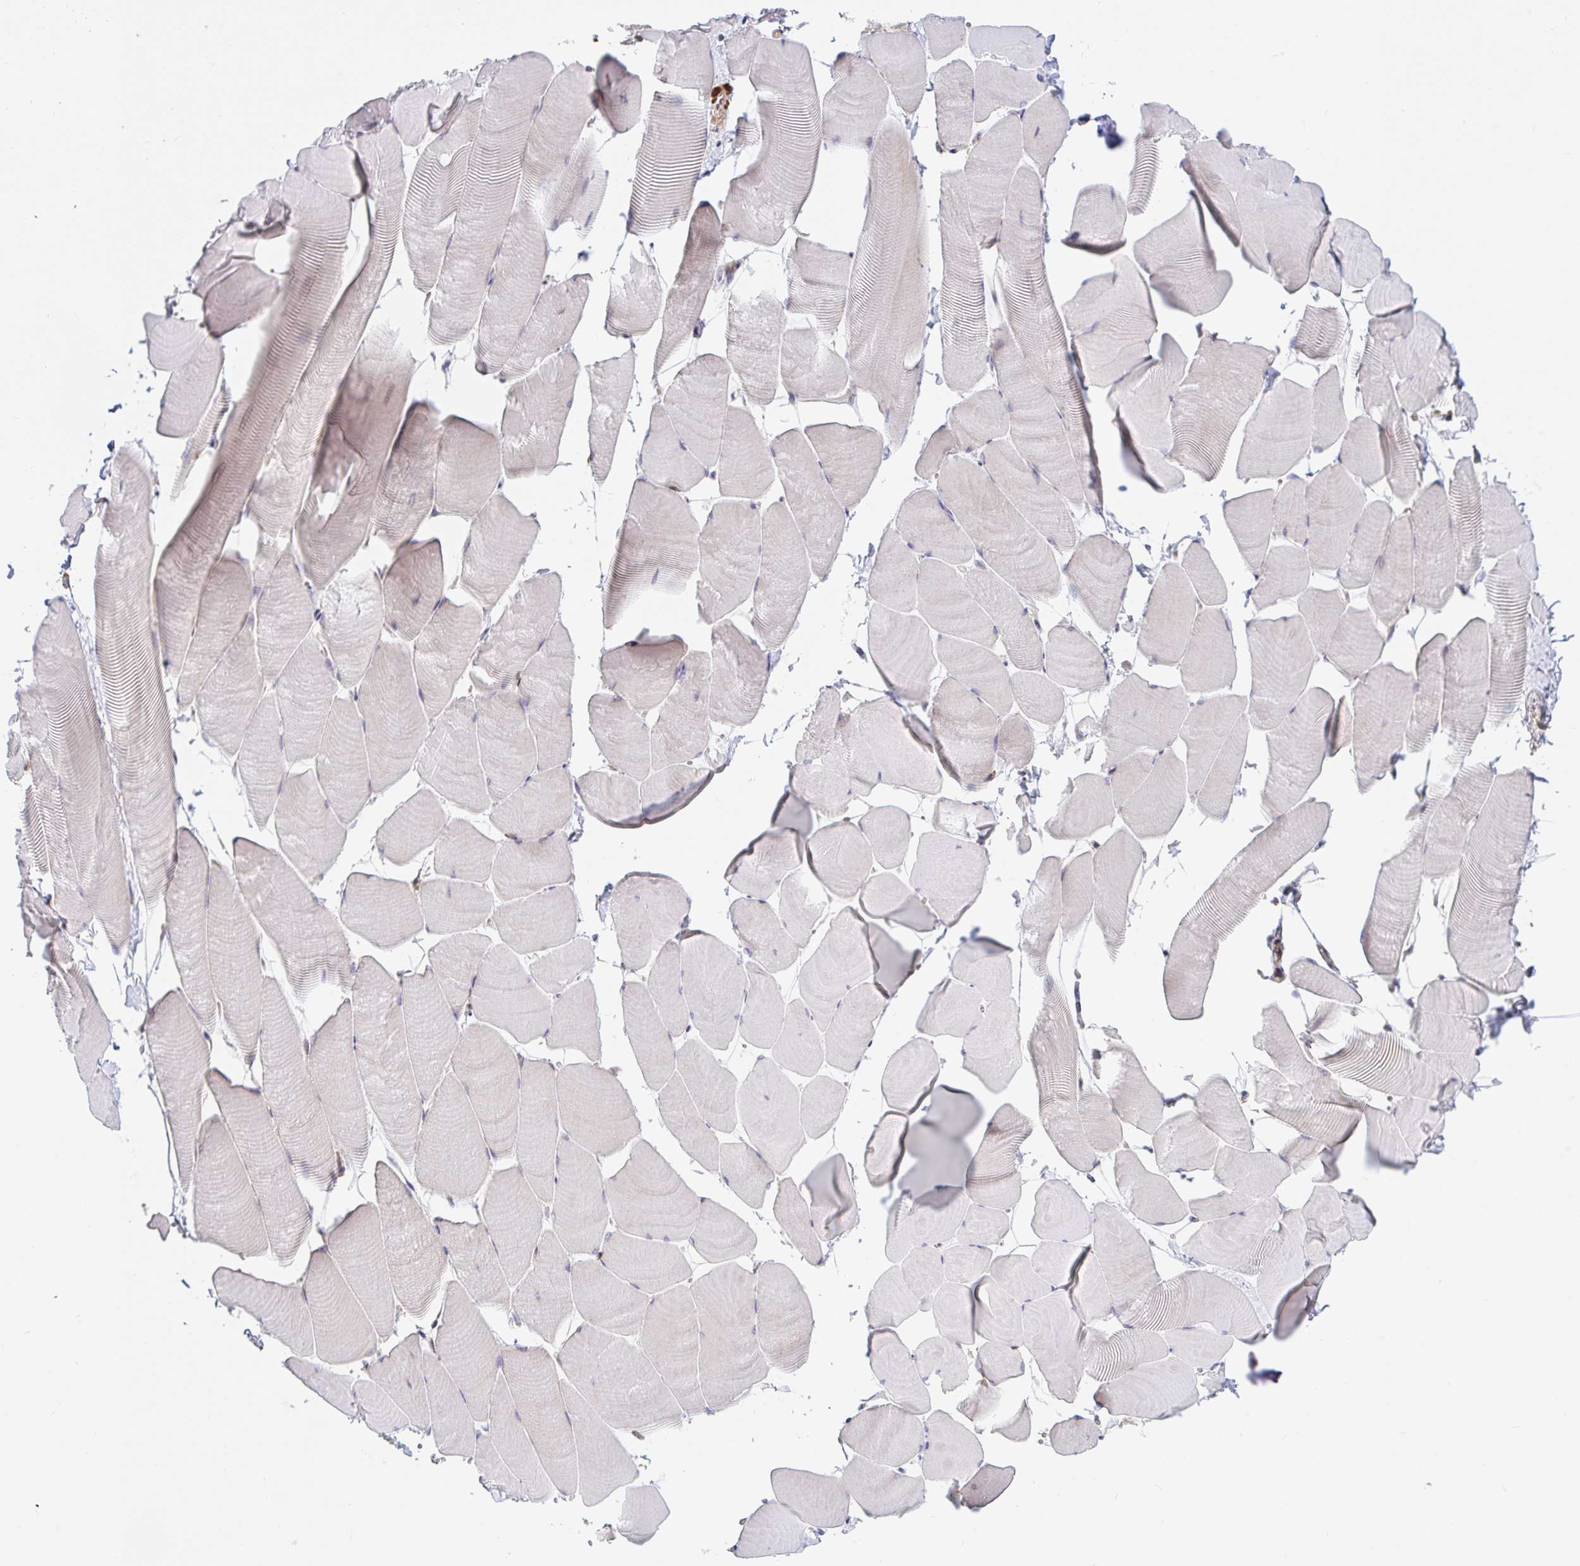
{"staining": {"intensity": "negative", "quantity": "none", "location": "none"}, "tissue": "skeletal muscle", "cell_type": "Myocytes", "image_type": "normal", "snomed": [{"axis": "morphology", "description": "Normal tissue, NOS"}, {"axis": "topography", "description": "Skeletal muscle"}], "caption": "Immunohistochemistry (IHC) photomicrograph of normal skeletal muscle: skeletal muscle stained with DAB displays no significant protein staining in myocytes. The staining is performed using DAB brown chromogen with nuclei counter-stained in using hematoxylin.", "gene": "LARP1", "patient": {"sex": "male", "age": 25}}